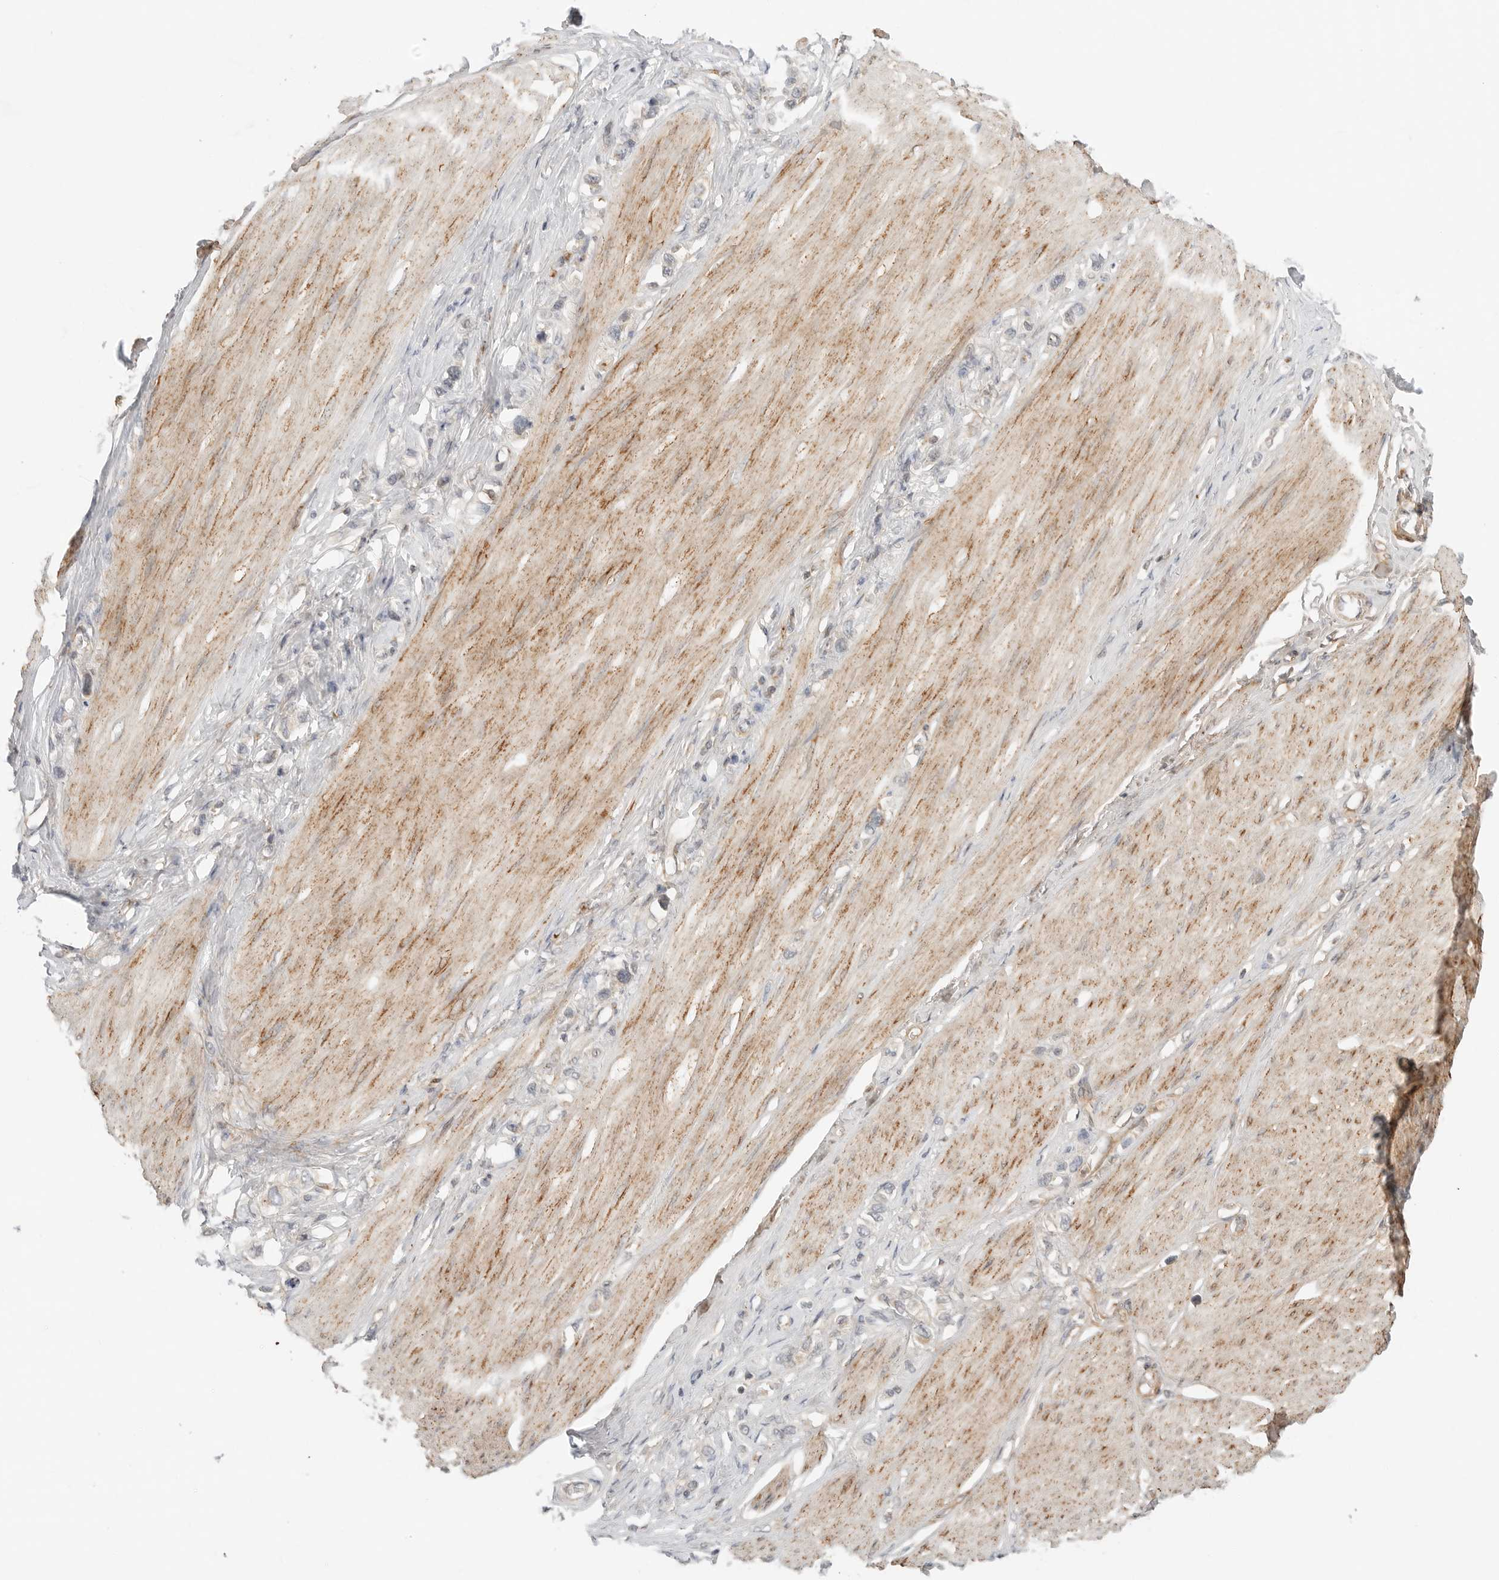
{"staining": {"intensity": "negative", "quantity": "none", "location": "none"}, "tissue": "stomach cancer", "cell_type": "Tumor cells", "image_type": "cancer", "snomed": [{"axis": "morphology", "description": "Adenocarcinoma, NOS"}, {"axis": "topography", "description": "Stomach"}], "caption": "This is an immunohistochemistry (IHC) image of stomach cancer. There is no positivity in tumor cells.", "gene": "C1QTNF1", "patient": {"sex": "female", "age": 65}}